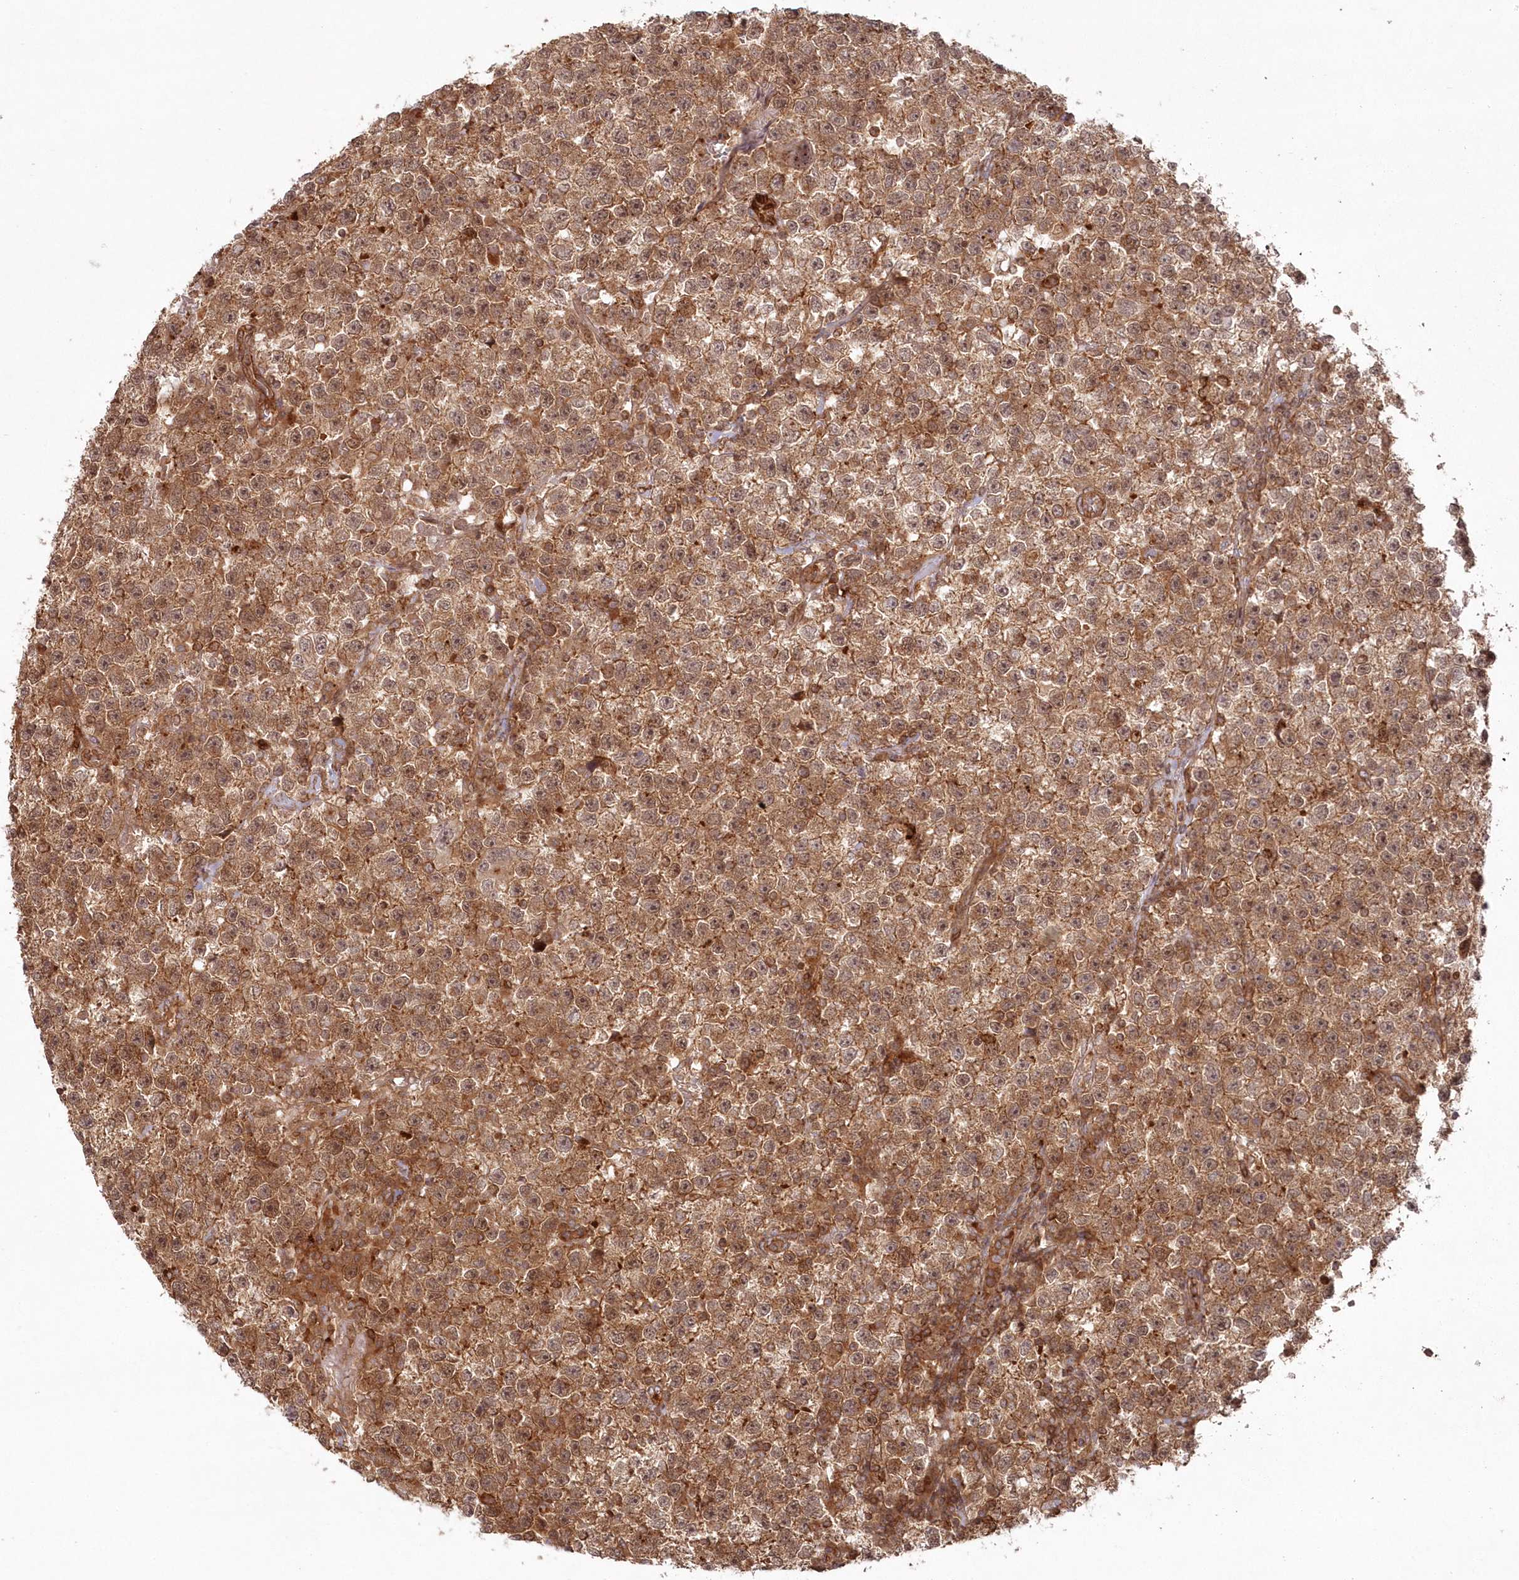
{"staining": {"intensity": "moderate", "quantity": ">75%", "location": "cytoplasmic/membranous"}, "tissue": "testis cancer", "cell_type": "Tumor cells", "image_type": "cancer", "snomed": [{"axis": "morphology", "description": "Seminoma, NOS"}, {"axis": "topography", "description": "Testis"}], "caption": "A high-resolution micrograph shows immunohistochemistry (IHC) staining of testis cancer, which exhibits moderate cytoplasmic/membranous expression in approximately >75% of tumor cells.", "gene": "RGCC", "patient": {"sex": "male", "age": 22}}